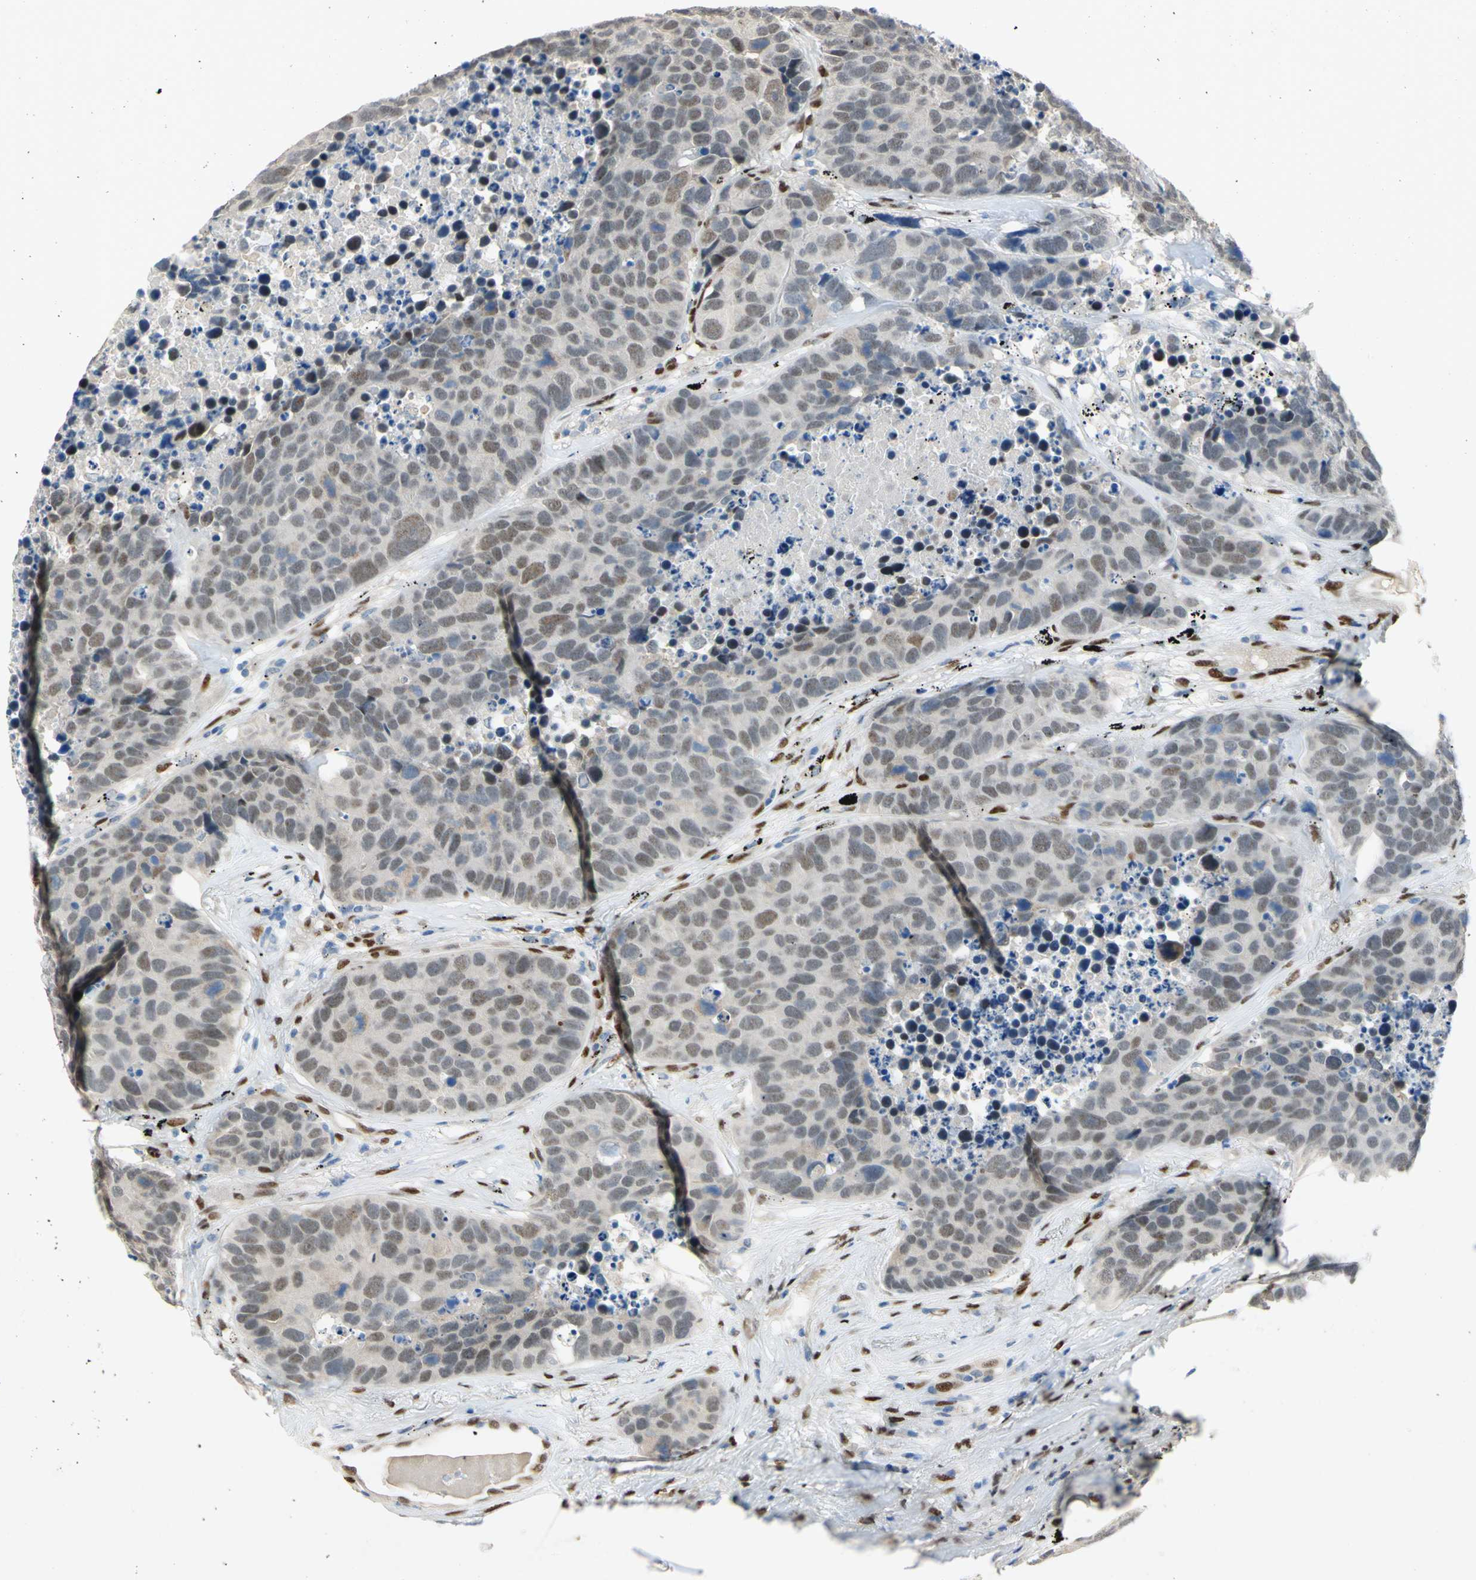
{"staining": {"intensity": "weak", "quantity": "25%-75%", "location": "cytoplasmic/membranous,nuclear"}, "tissue": "carcinoid", "cell_type": "Tumor cells", "image_type": "cancer", "snomed": [{"axis": "morphology", "description": "Carcinoid, malignant, NOS"}, {"axis": "topography", "description": "Lung"}], "caption": "Protein staining of carcinoid tissue displays weak cytoplasmic/membranous and nuclear positivity in approximately 25%-75% of tumor cells. (IHC, brightfield microscopy, high magnification).", "gene": "RBFOX2", "patient": {"sex": "male", "age": 60}}